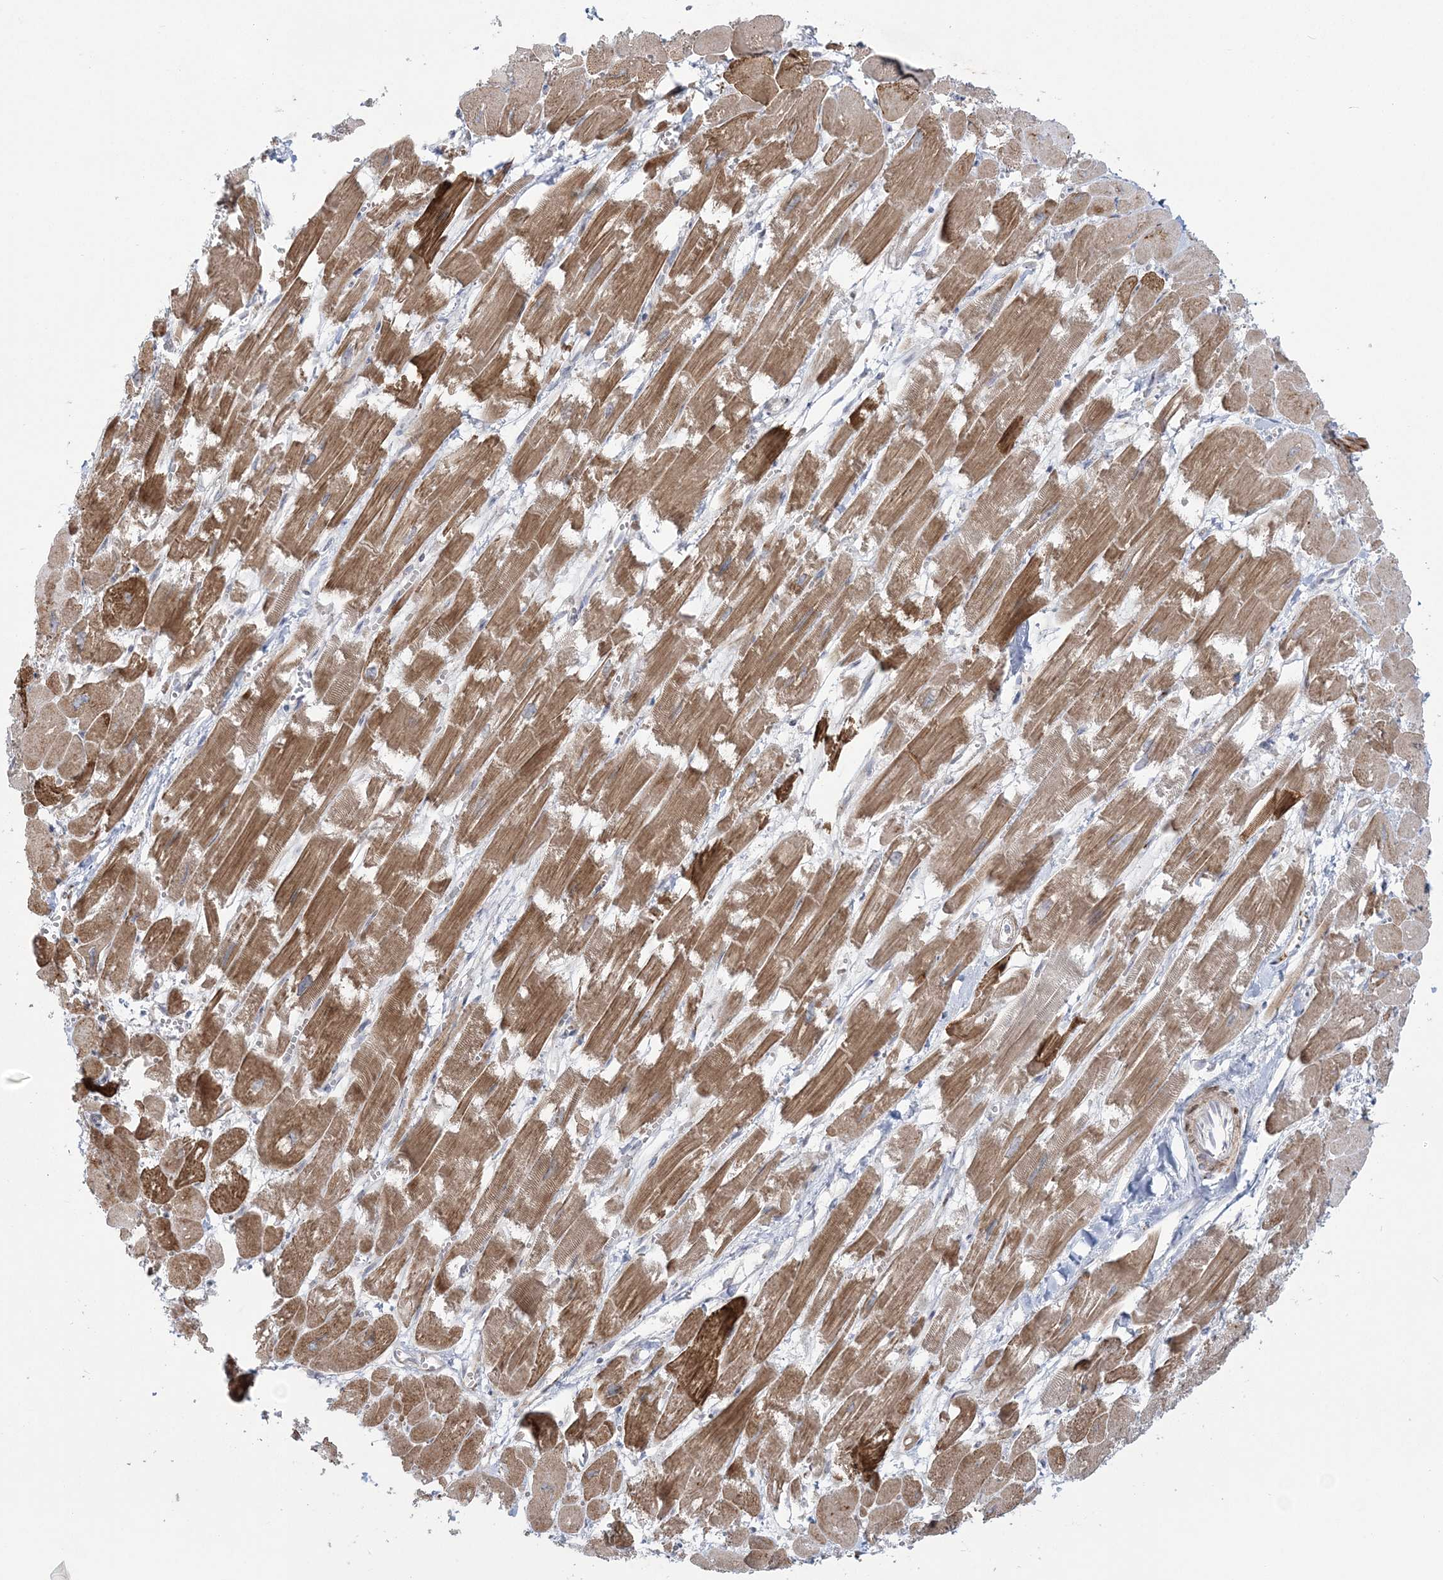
{"staining": {"intensity": "moderate", "quantity": ">75%", "location": "cytoplasmic/membranous"}, "tissue": "heart muscle", "cell_type": "Cardiomyocytes", "image_type": "normal", "snomed": [{"axis": "morphology", "description": "Normal tissue, NOS"}, {"axis": "topography", "description": "Heart"}], "caption": "Heart muscle stained for a protein exhibits moderate cytoplasmic/membranous positivity in cardiomyocytes.", "gene": "NUDT9", "patient": {"sex": "male", "age": 54}}